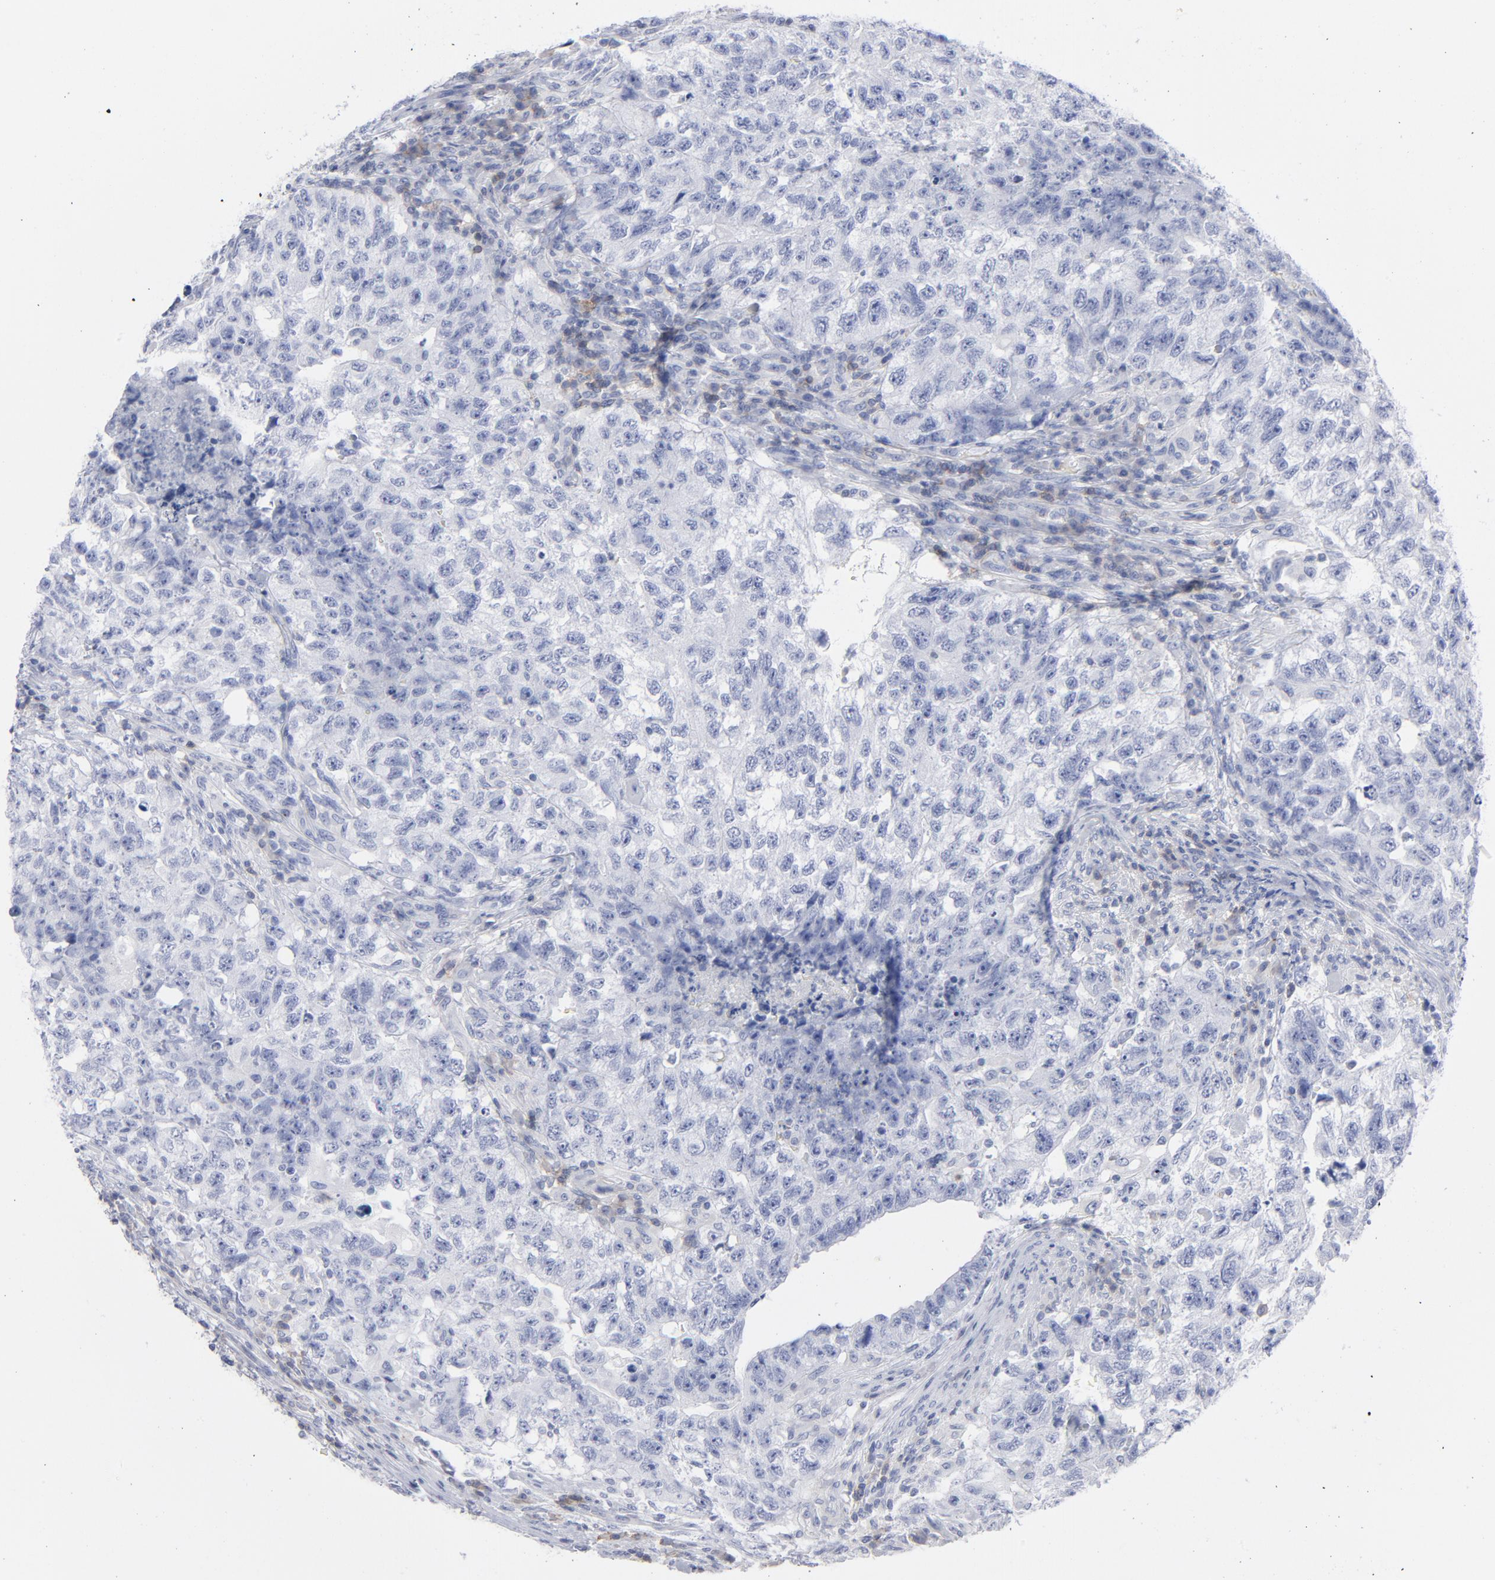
{"staining": {"intensity": "negative", "quantity": "none", "location": "none"}, "tissue": "testis cancer", "cell_type": "Tumor cells", "image_type": "cancer", "snomed": [{"axis": "morphology", "description": "Carcinoma, Embryonal, NOS"}, {"axis": "topography", "description": "Testis"}], "caption": "Tumor cells are negative for protein expression in human testis cancer (embryonal carcinoma). (Brightfield microscopy of DAB (3,3'-diaminobenzidine) immunohistochemistry (IHC) at high magnification).", "gene": "P2RY8", "patient": {"sex": "male", "age": 21}}